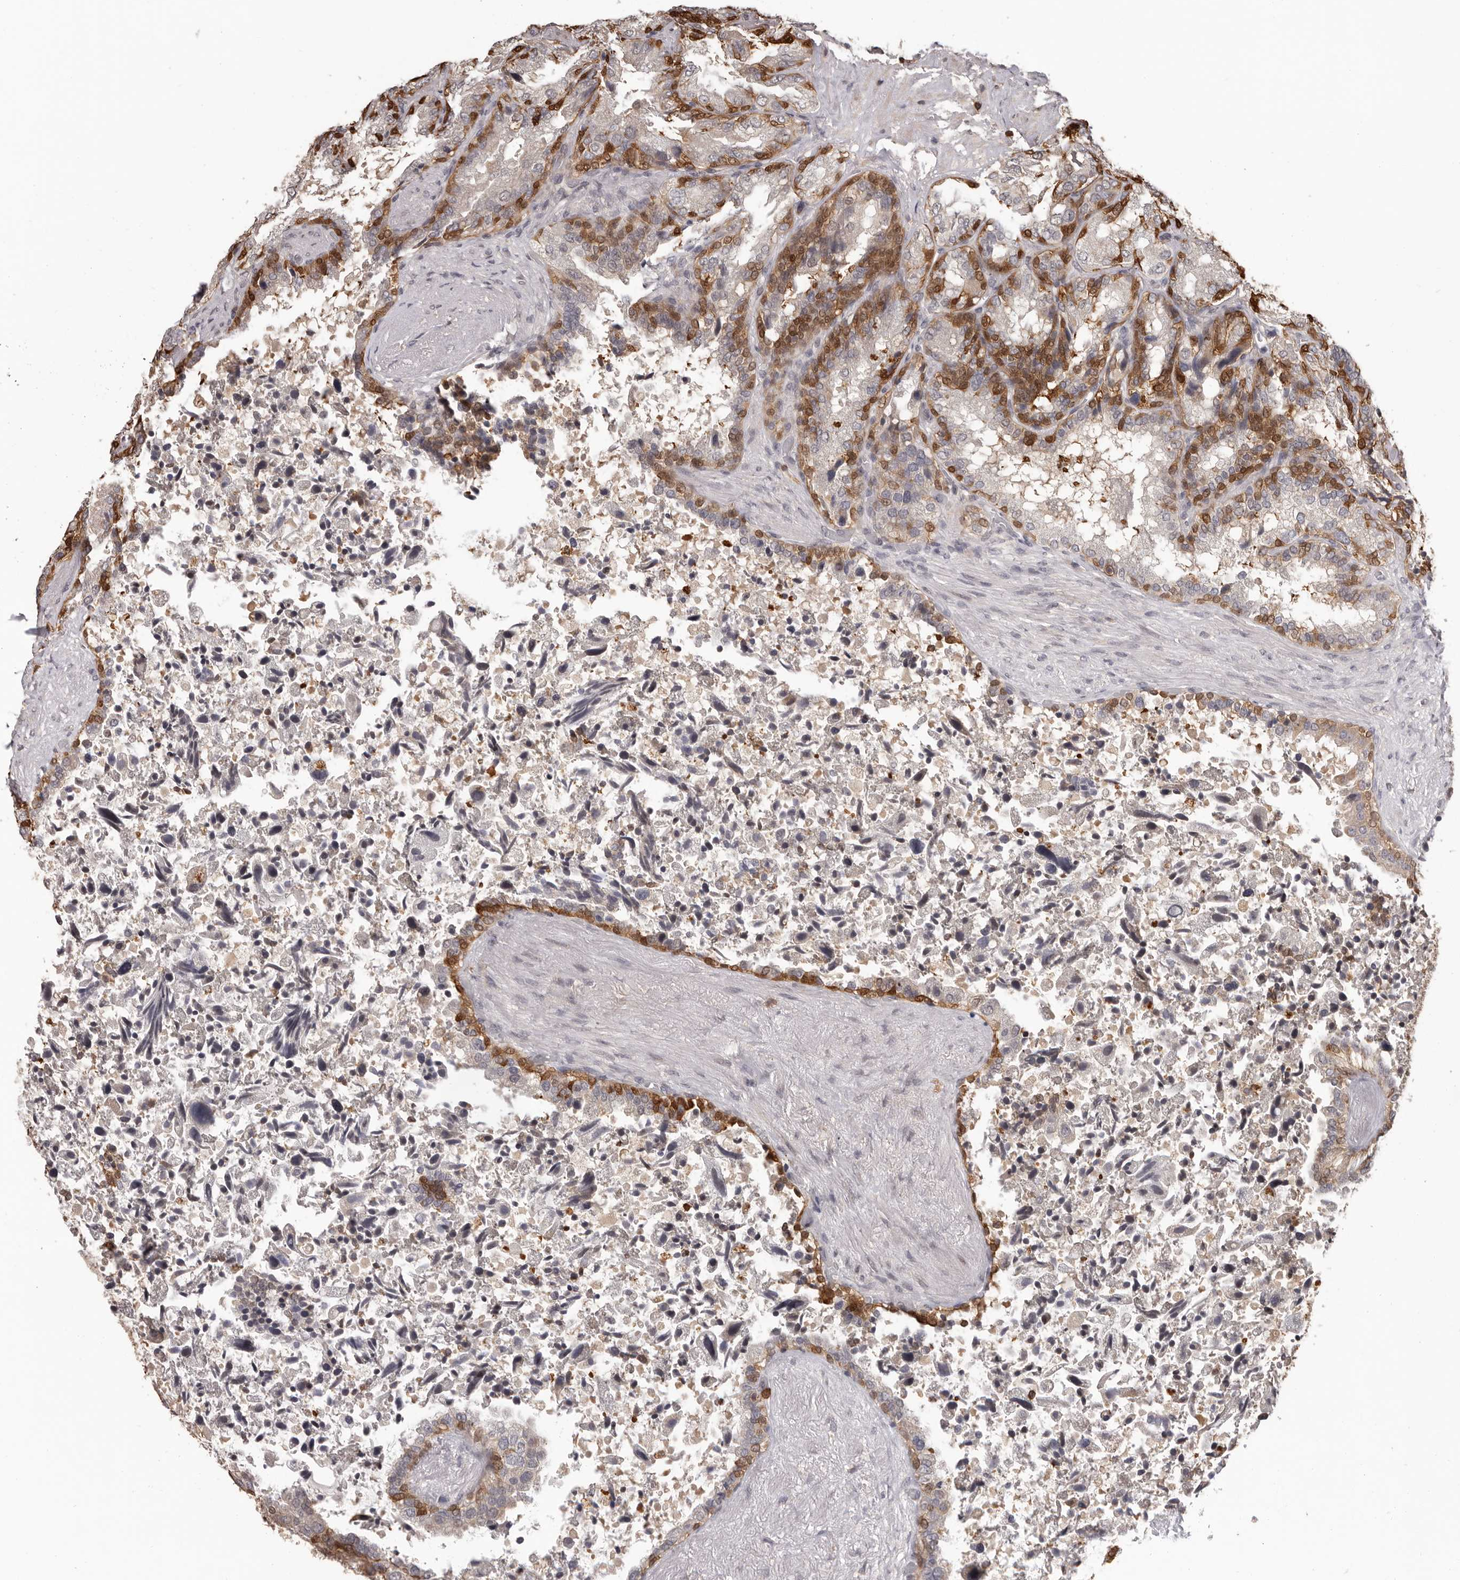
{"staining": {"intensity": "moderate", "quantity": "25%-75%", "location": "cytoplasmic/membranous,nuclear"}, "tissue": "seminal vesicle", "cell_type": "Glandular cells", "image_type": "normal", "snomed": [{"axis": "morphology", "description": "Normal tissue, NOS"}, {"axis": "topography", "description": "Seminal veicle"}, {"axis": "topography", "description": "Peripheral nerve tissue"}], "caption": "Seminal vesicle stained with a brown dye exhibits moderate cytoplasmic/membranous,nuclear positive positivity in about 25%-75% of glandular cells.", "gene": "PRR12", "patient": {"sex": "male", "age": 63}}